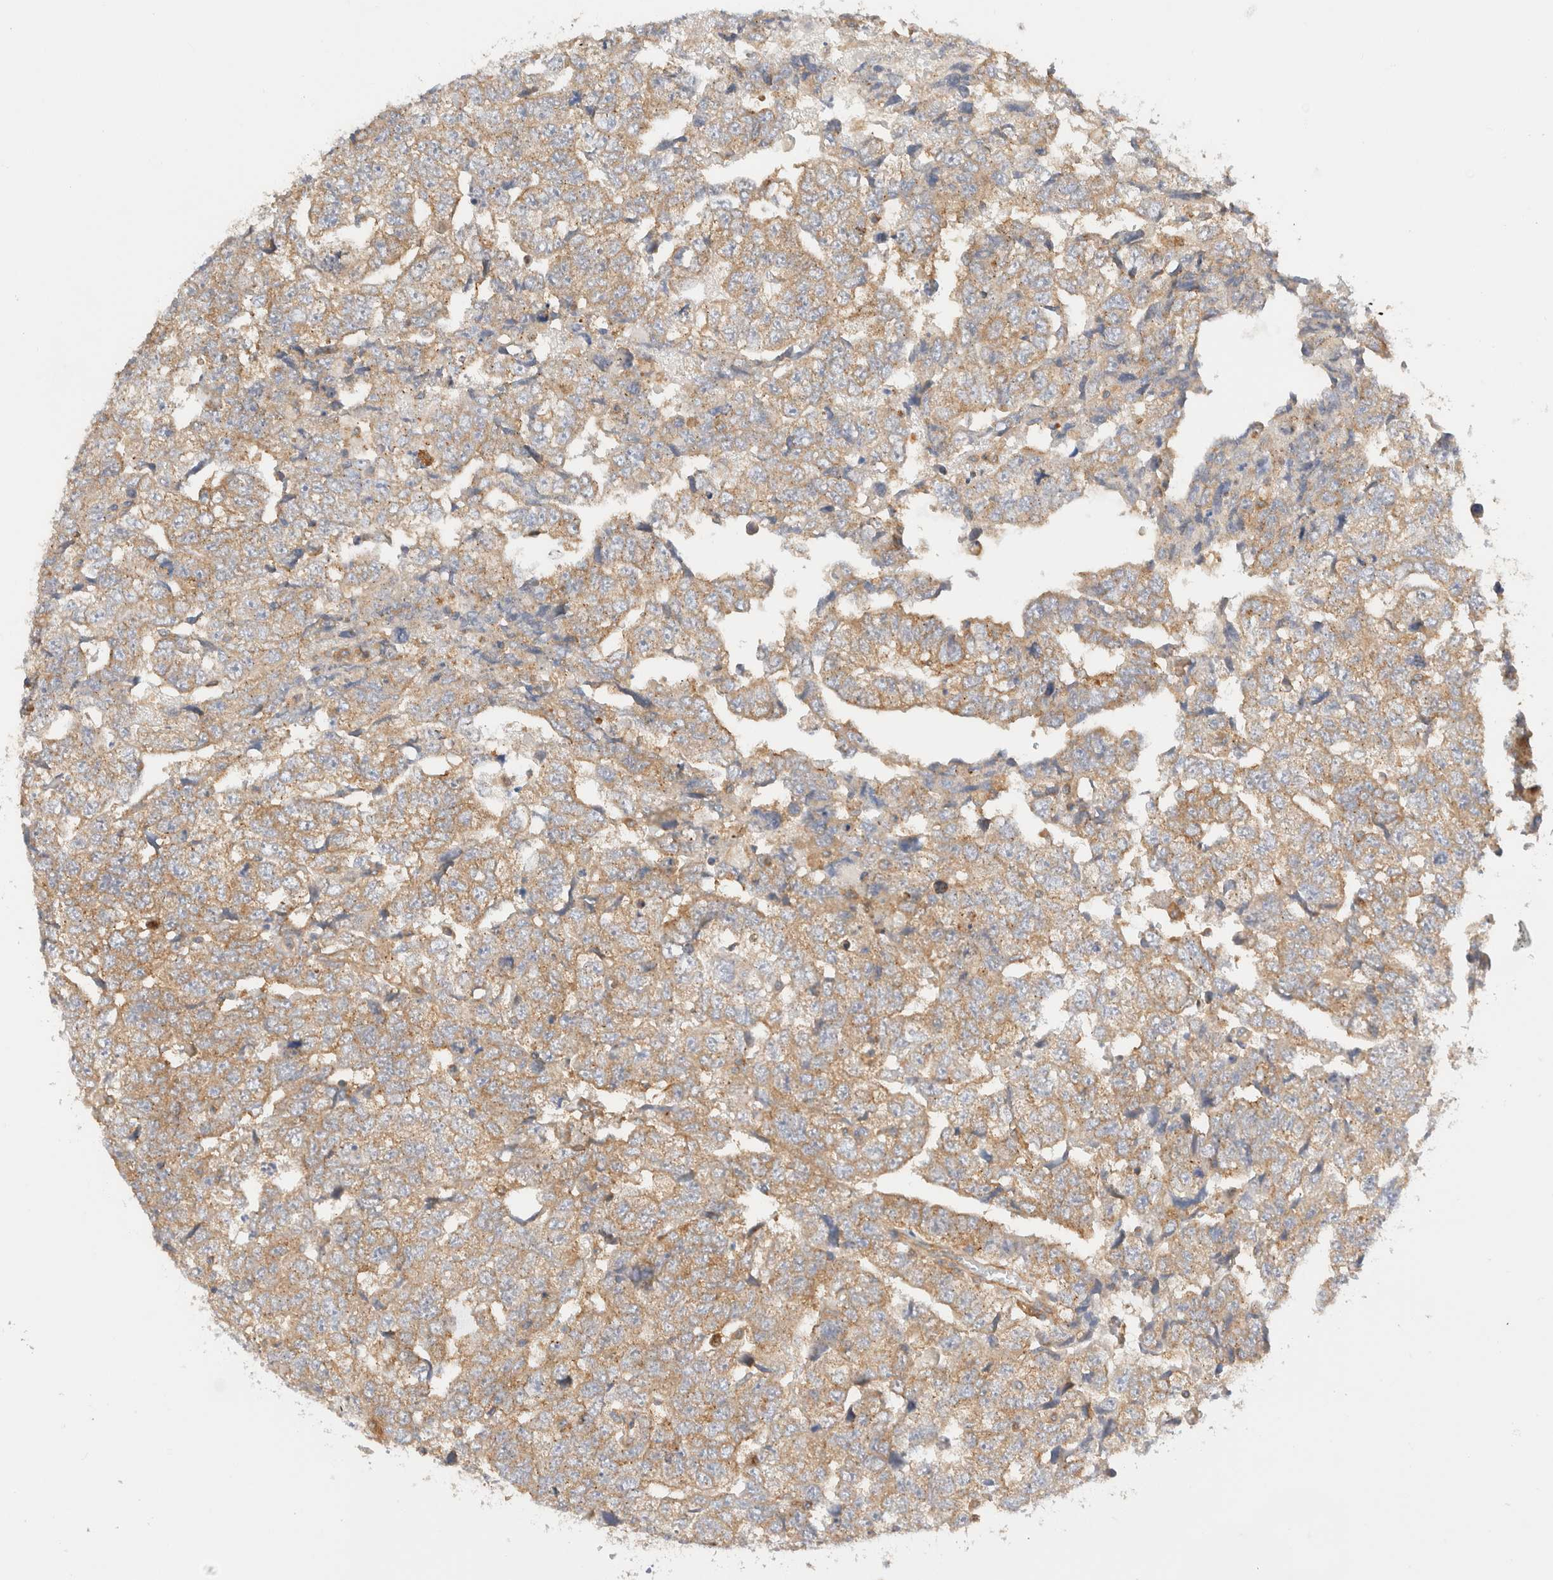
{"staining": {"intensity": "weak", "quantity": ">75%", "location": "cytoplasmic/membranous"}, "tissue": "testis cancer", "cell_type": "Tumor cells", "image_type": "cancer", "snomed": [{"axis": "morphology", "description": "Carcinoma, Embryonal, NOS"}, {"axis": "topography", "description": "Testis"}], "caption": "Immunohistochemical staining of testis cancer exhibits low levels of weak cytoplasmic/membranous protein positivity in approximately >75% of tumor cells.", "gene": "RABEP1", "patient": {"sex": "male", "age": 36}}